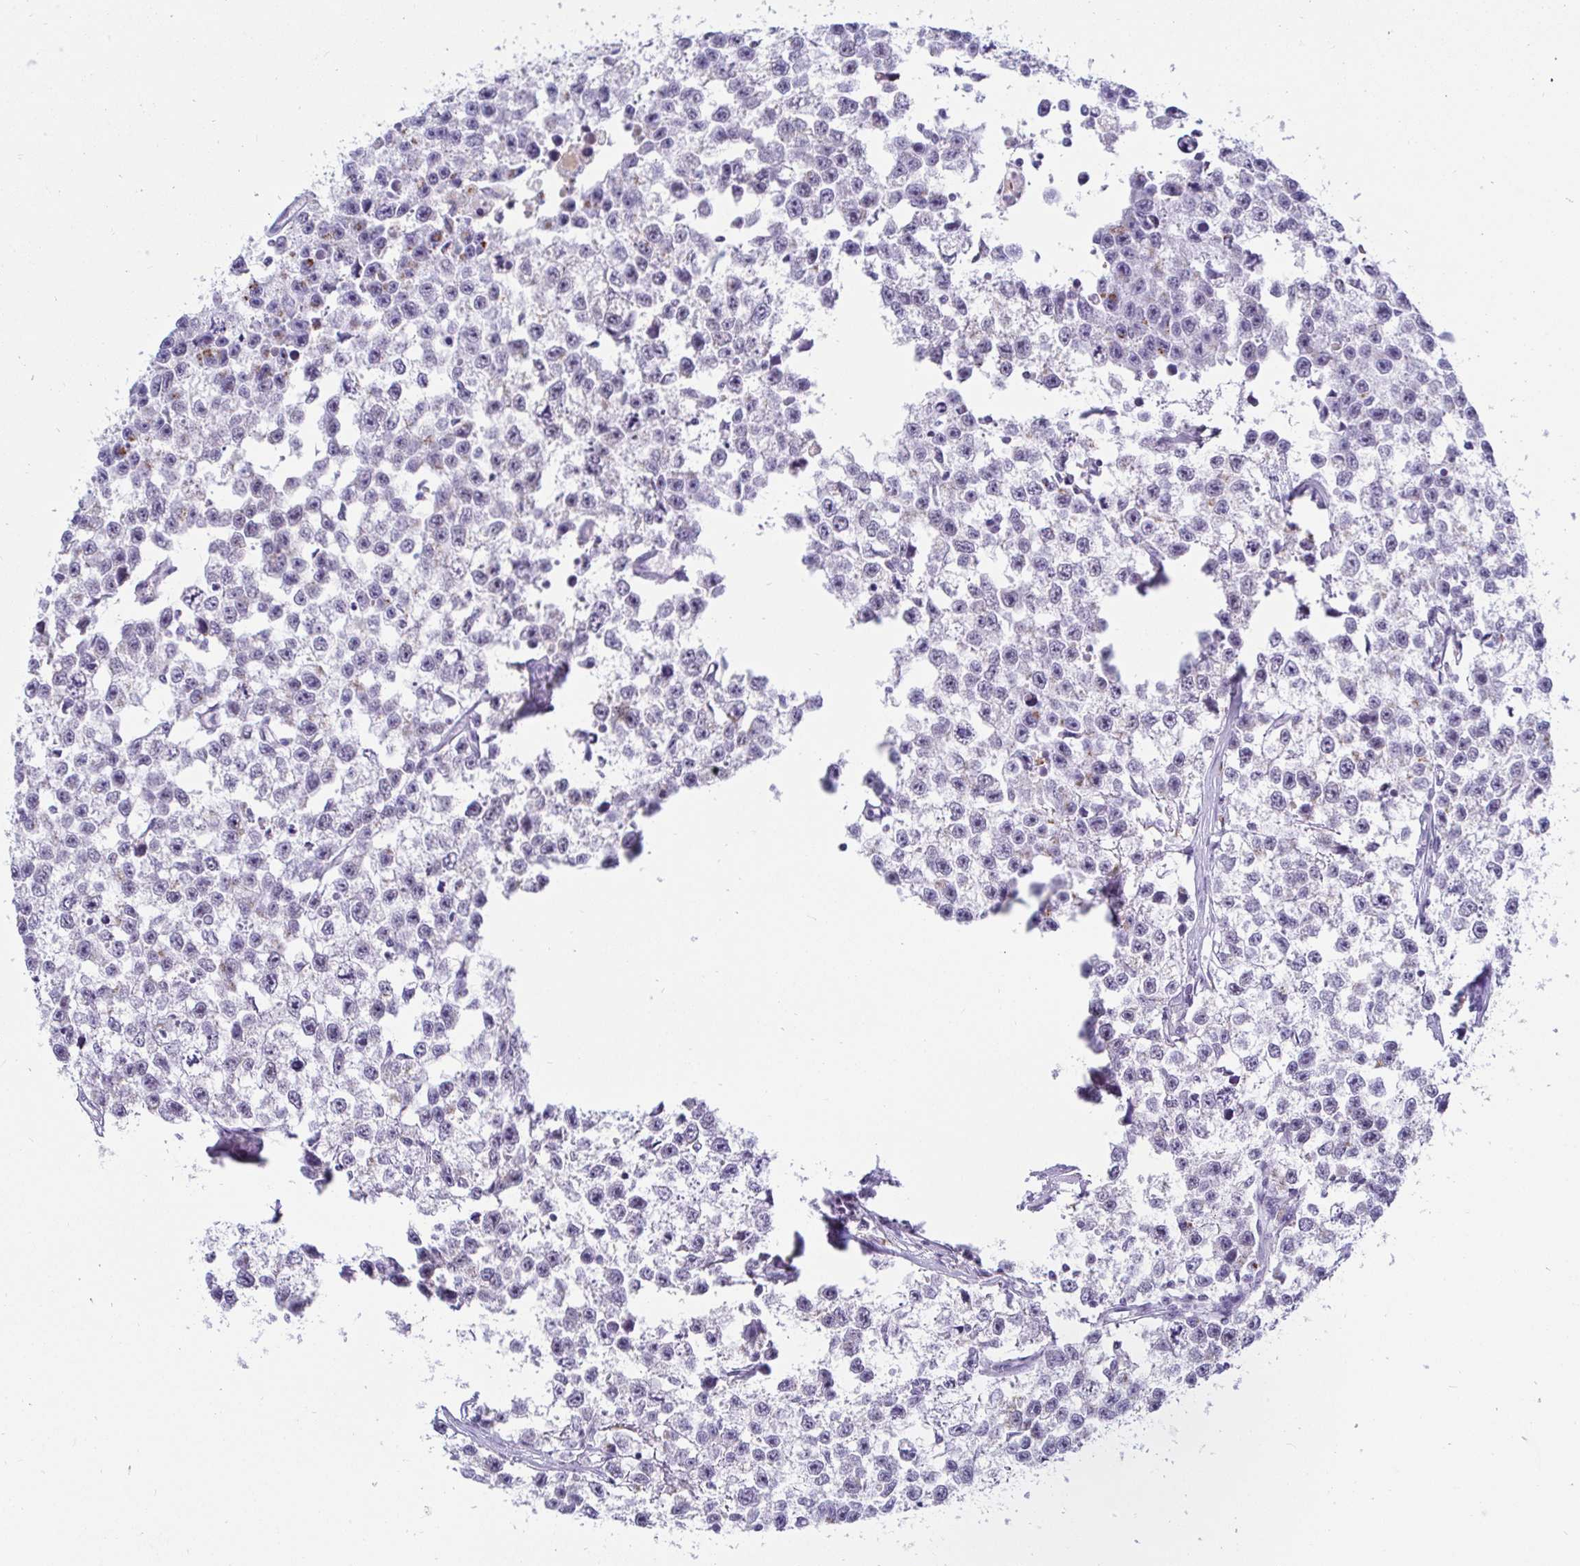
{"staining": {"intensity": "negative", "quantity": "none", "location": "none"}, "tissue": "testis cancer", "cell_type": "Tumor cells", "image_type": "cancer", "snomed": [{"axis": "morphology", "description": "Seminoma, NOS"}, {"axis": "topography", "description": "Testis"}], "caption": "Histopathology image shows no significant protein staining in tumor cells of testis cancer (seminoma).", "gene": "OR51D1", "patient": {"sex": "male", "age": 26}}